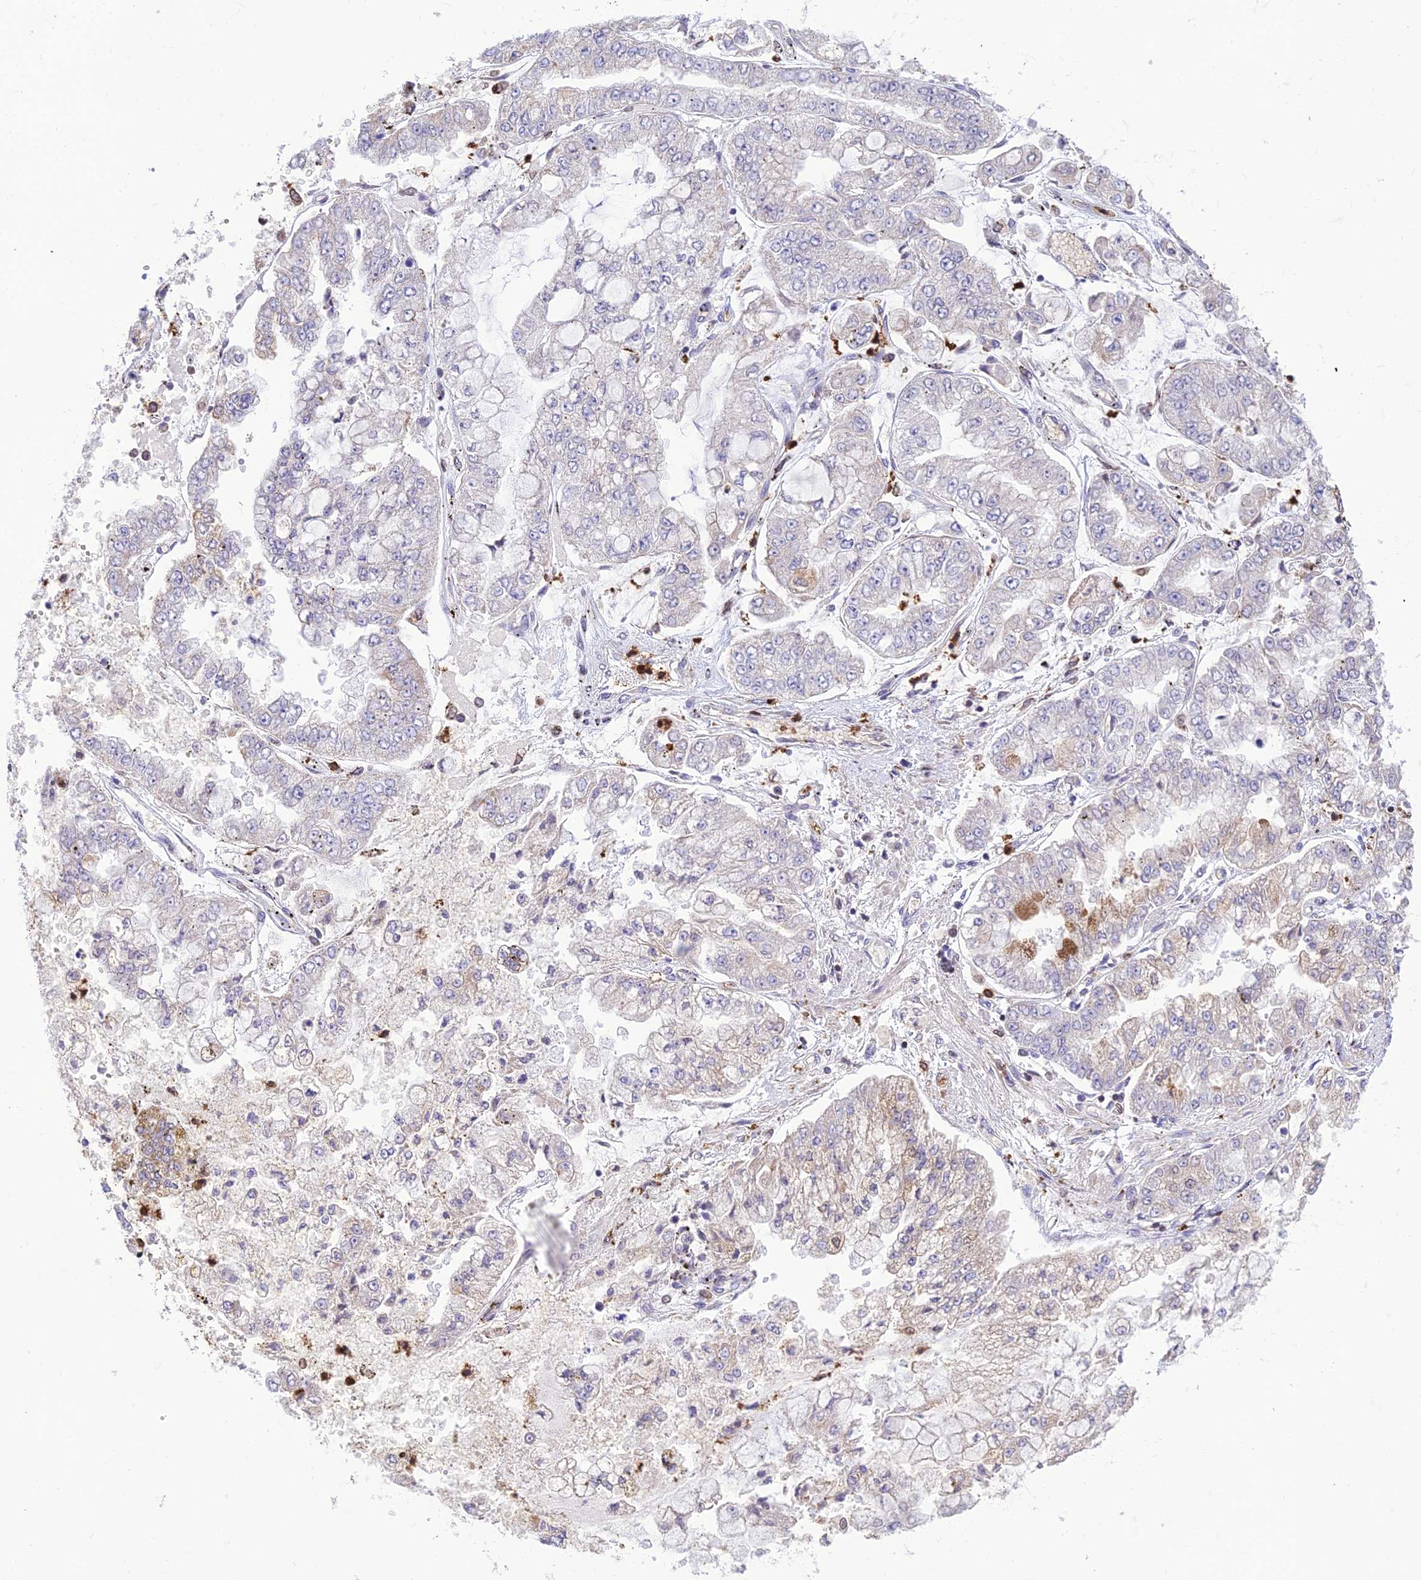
{"staining": {"intensity": "moderate", "quantity": "<25%", "location": "cytoplasmic/membranous"}, "tissue": "stomach cancer", "cell_type": "Tumor cells", "image_type": "cancer", "snomed": [{"axis": "morphology", "description": "Adenocarcinoma, NOS"}, {"axis": "topography", "description": "Stomach"}], "caption": "Immunohistochemistry (DAB) staining of stomach cancer (adenocarcinoma) demonstrates moderate cytoplasmic/membranous protein positivity in approximately <25% of tumor cells.", "gene": "PKHD1L1", "patient": {"sex": "male", "age": 76}}